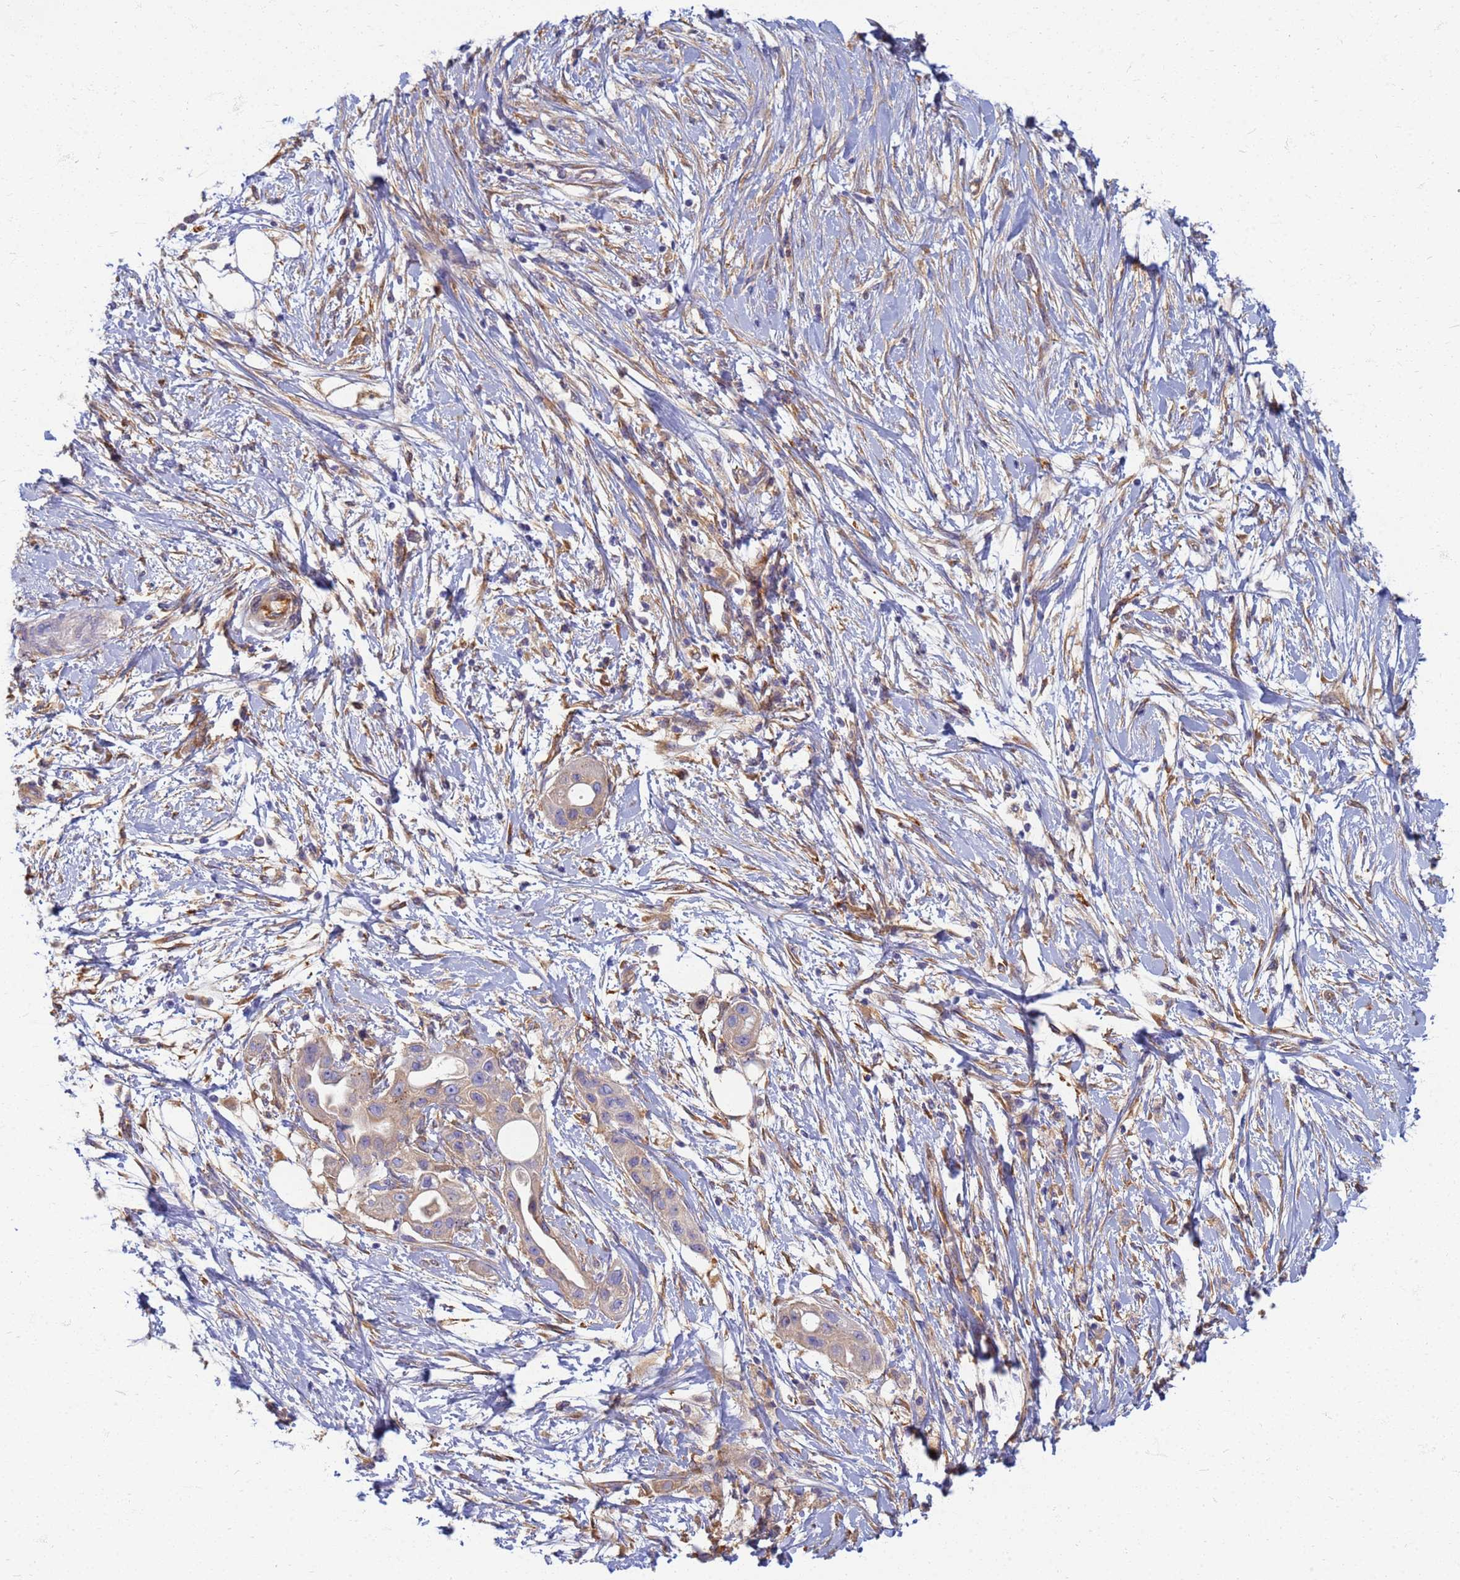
{"staining": {"intensity": "weak", "quantity": ">75%", "location": "cytoplasmic/membranous"}, "tissue": "pancreatic cancer", "cell_type": "Tumor cells", "image_type": "cancer", "snomed": [{"axis": "morphology", "description": "Adenocarcinoma, NOS"}, {"axis": "topography", "description": "Pancreas"}], "caption": "Immunohistochemistry (IHC) image of pancreatic adenocarcinoma stained for a protein (brown), which shows low levels of weak cytoplasmic/membranous positivity in approximately >75% of tumor cells.", "gene": "EEA1", "patient": {"sex": "male", "age": 68}}